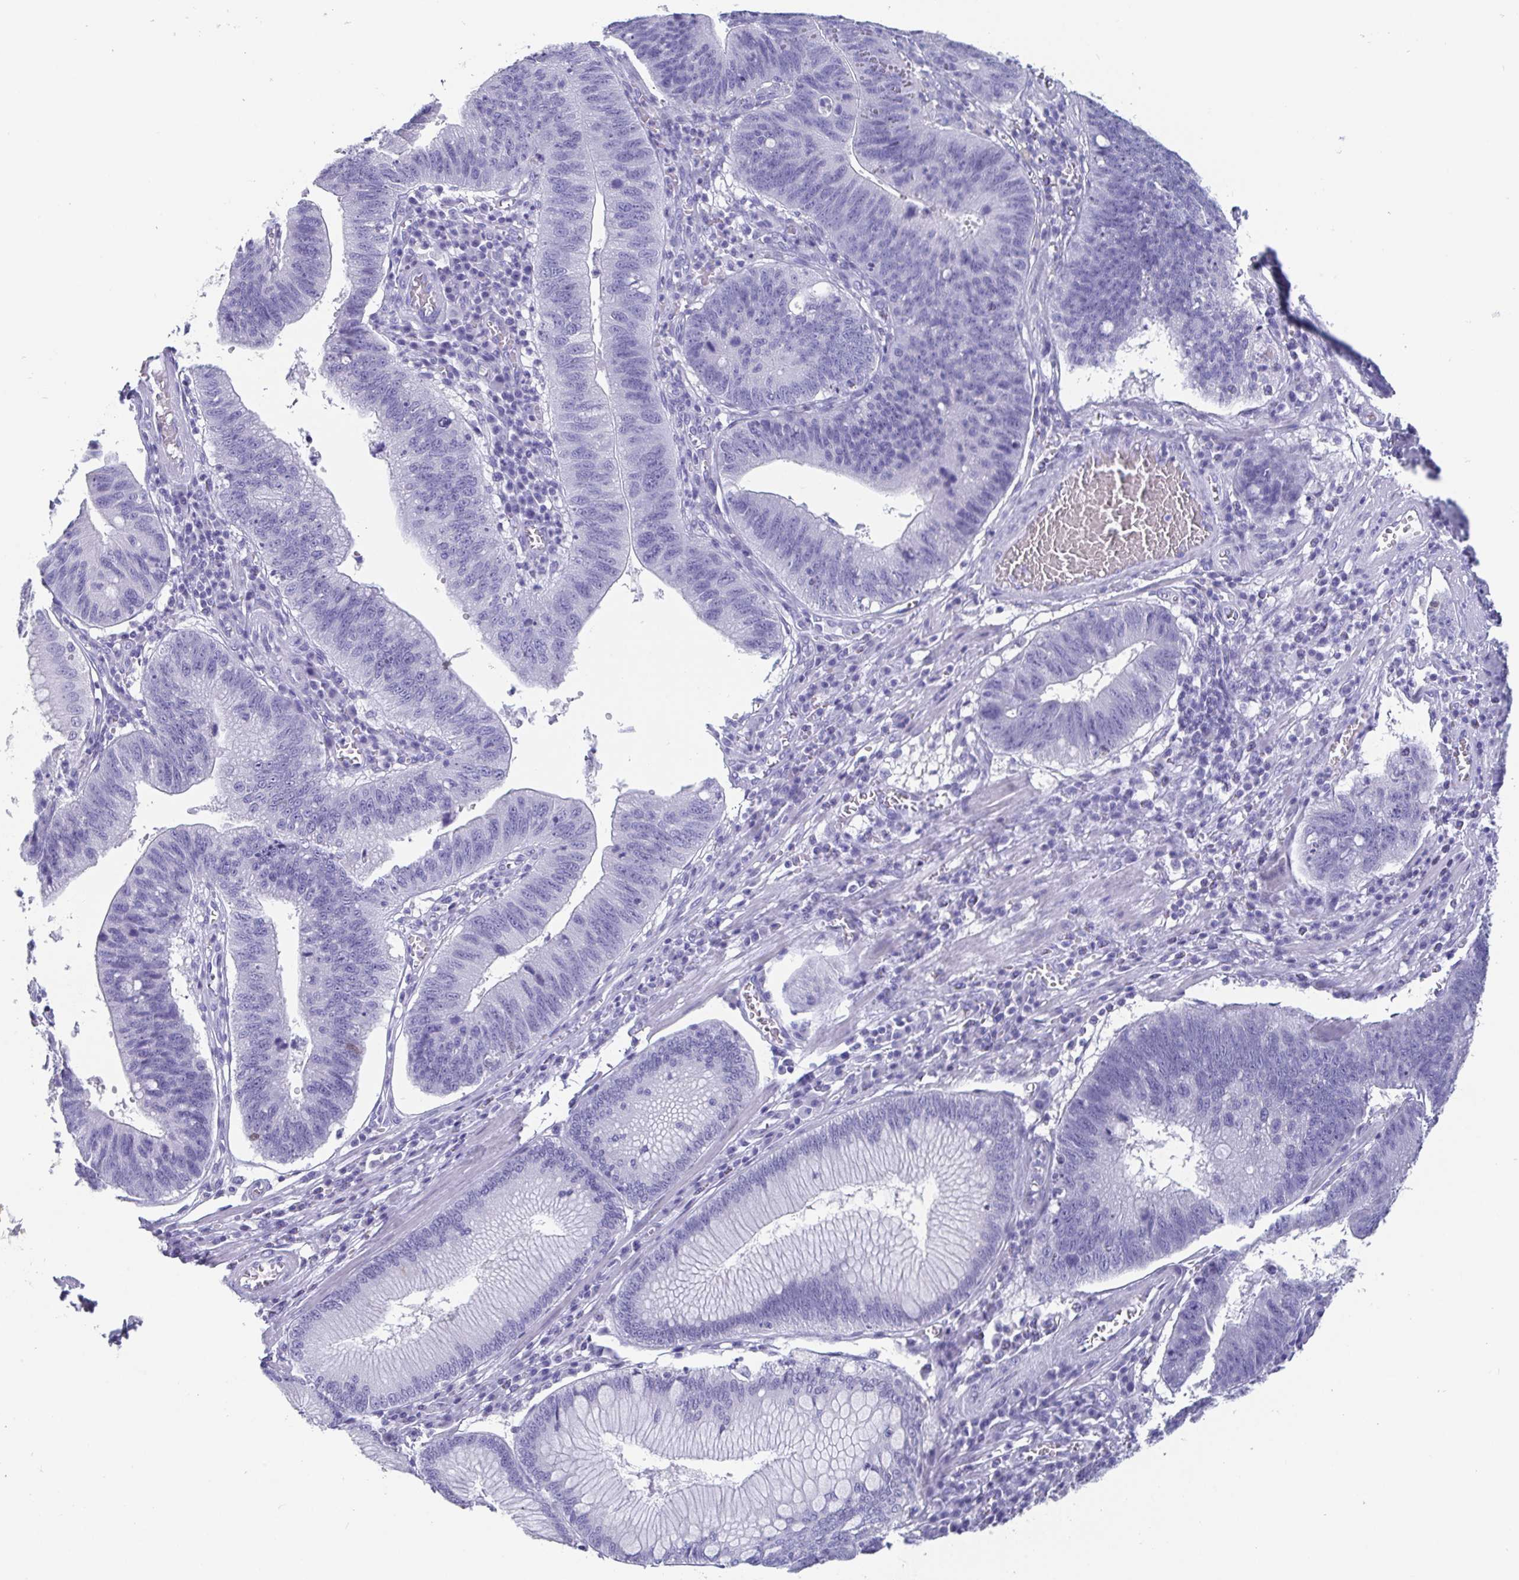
{"staining": {"intensity": "negative", "quantity": "none", "location": "none"}, "tissue": "stomach cancer", "cell_type": "Tumor cells", "image_type": "cancer", "snomed": [{"axis": "morphology", "description": "Adenocarcinoma, NOS"}, {"axis": "topography", "description": "Stomach"}], "caption": "DAB immunohistochemical staining of adenocarcinoma (stomach) shows no significant expression in tumor cells. (Stains: DAB (3,3'-diaminobenzidine) IHC with hematoxylin counter stain, Microscopy: brightfield microscopy at high magnification).", "gene": "SCGN", "patient": {"sex": "male", "age": 59}}